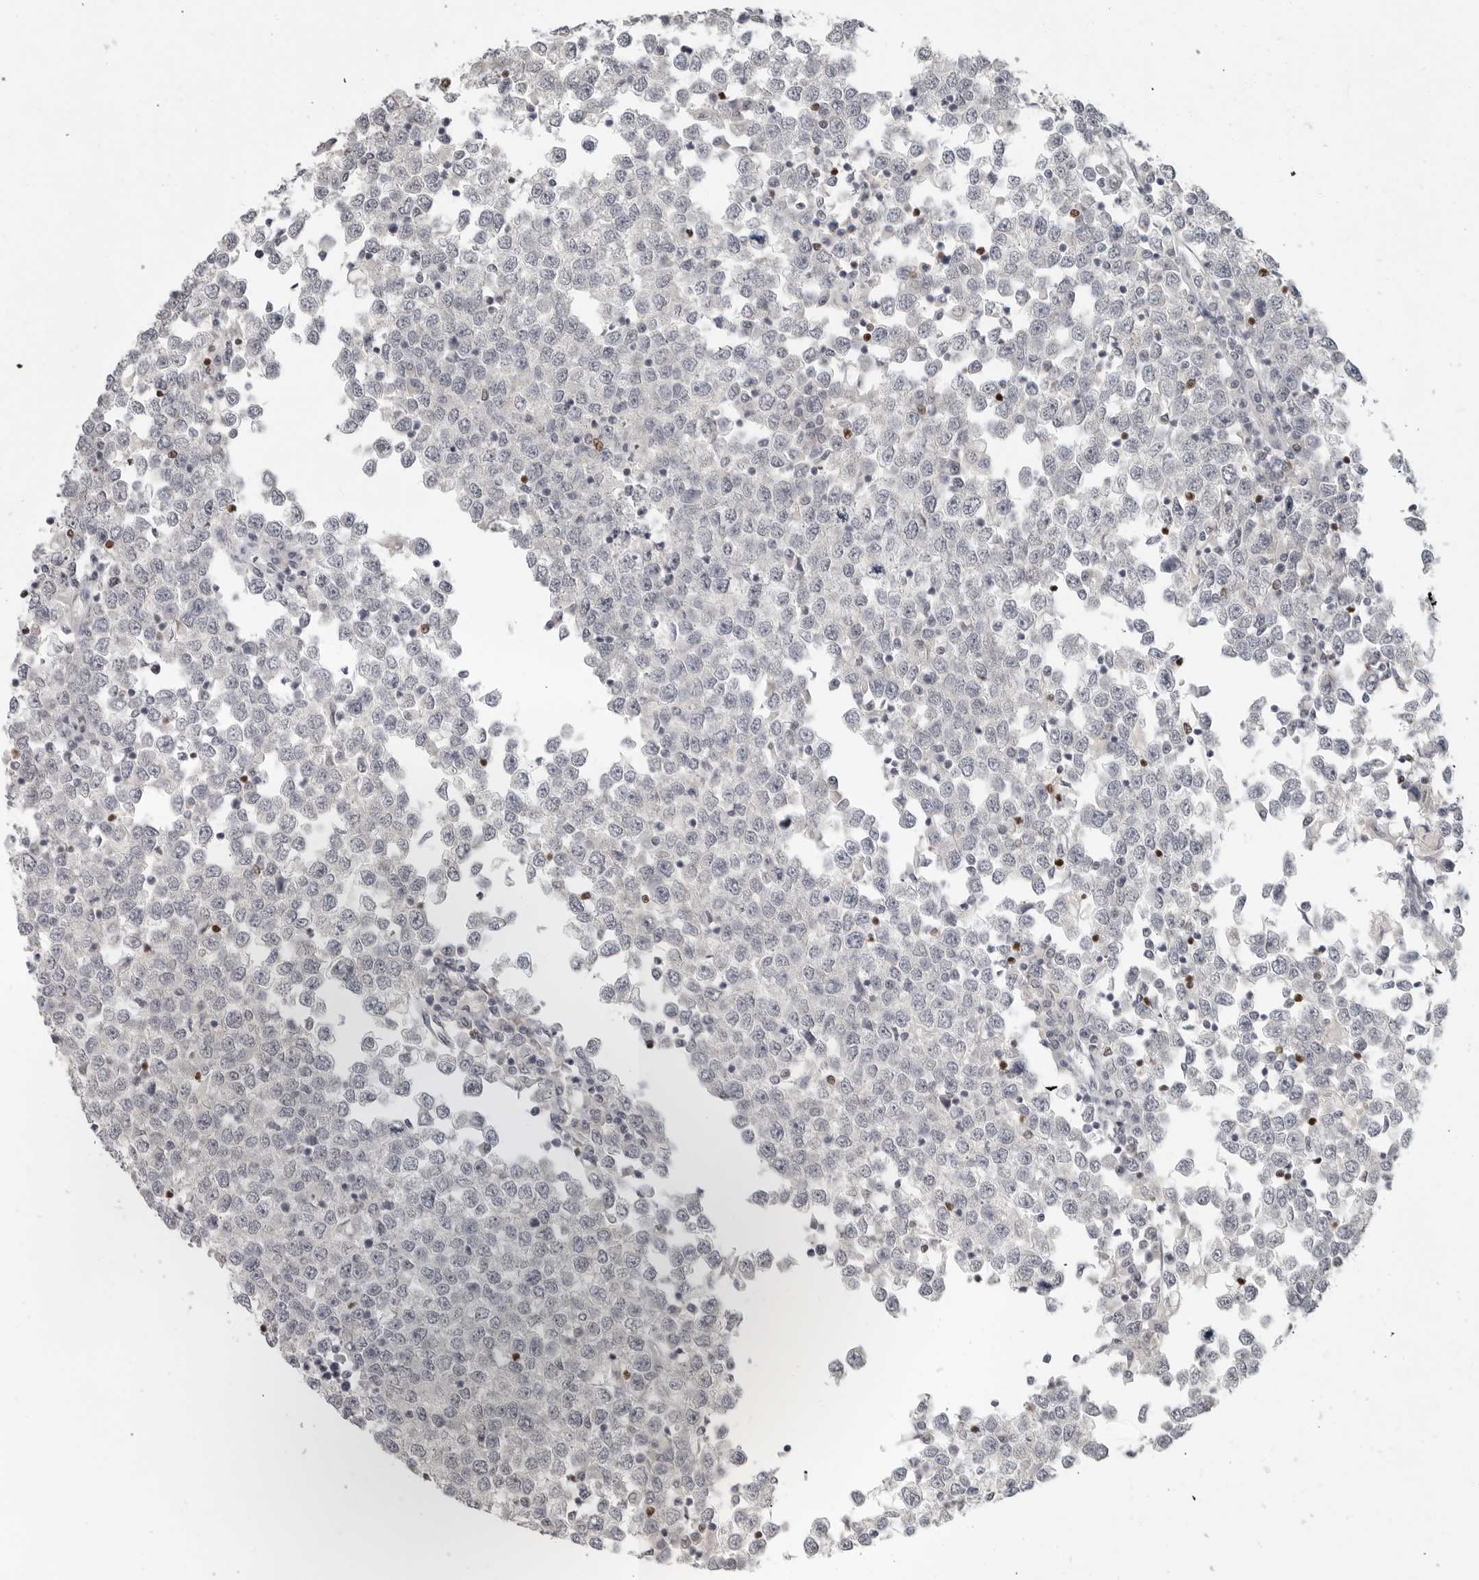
{"staining": {"intensity": "negative", "quantity": "none", "location": "none"}, "tissue": "testis cancer", "cell_type": "Tumor cells", "image_type": "cancer", "snomed": [{"axis": "morphology", "description": "Seminoma, NOS"}, {"axis": "topography", "description": "Testis"}], "caption": "A histopathology image of testis cancer (seminoma) stained for a protein shows no brown staining in tumor cells.", "gene": "FOXP3", "patient": {"sex": "male", "age": 65}}